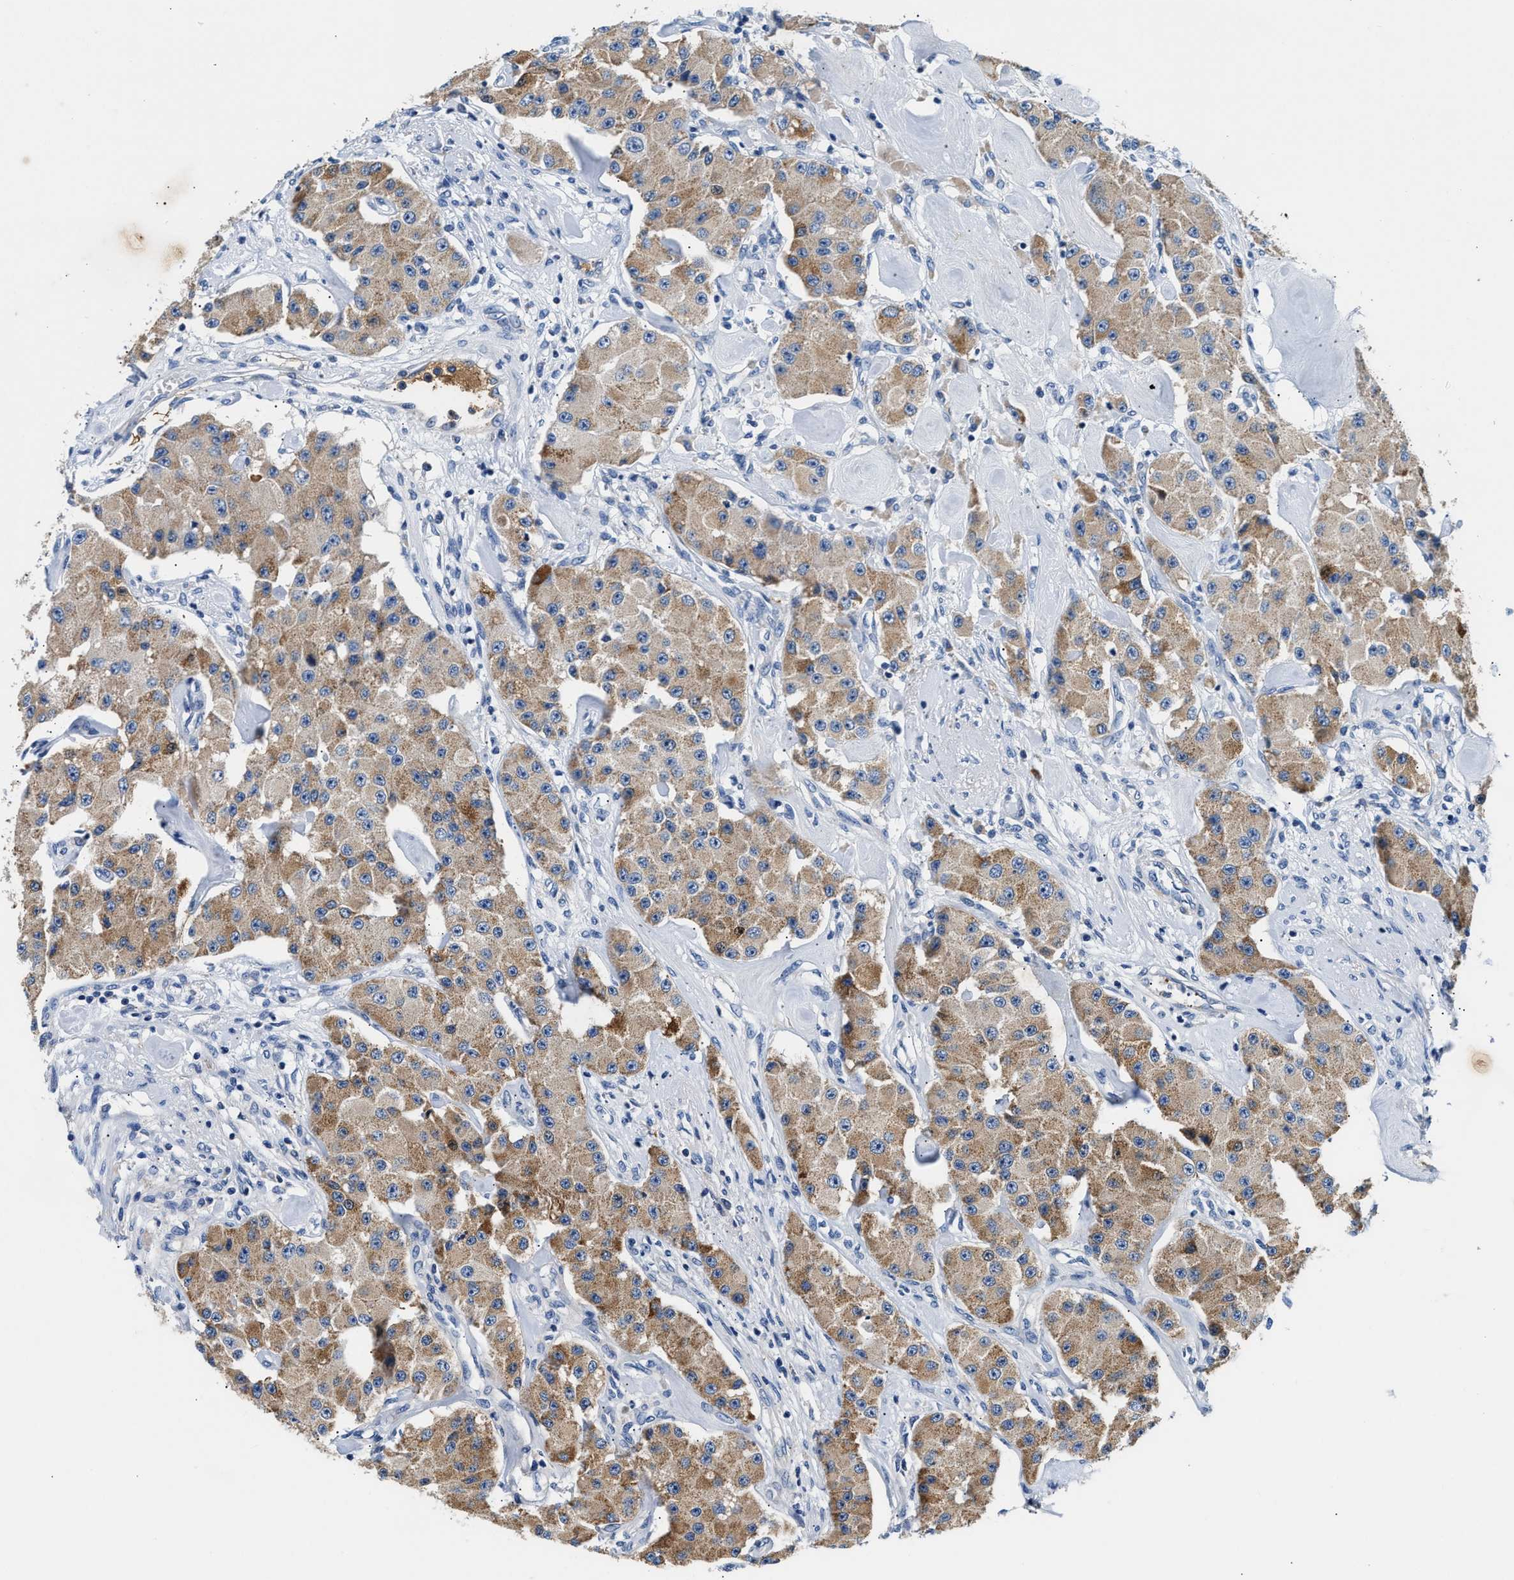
{"staining": {"intensity": "moderate", "quantity": "25%-75%", "location": "cytoplasmic/membranous"}, "tissue": "carcinoid", "cell_type": "Tumor cells", "image_type": "cancer", "snomed": [{"axis": "morphology", "description": "Carcinoid, malignant, NOS"}, {"axis": "topography", "description": "Pancreas"}], "caption": "Immunohistochemistry of human carcinoid shows medium levels of moderate cytoplasmic/membranous staining in approximately 25%-75% of tumor cells. The protein of interest is stained brown, and the nuclei are stained in blue (DAB IHC with brightfield microscopy, high magnification).", "gene": "TUT7", "patient": {"sex": "male", "age": 41}}